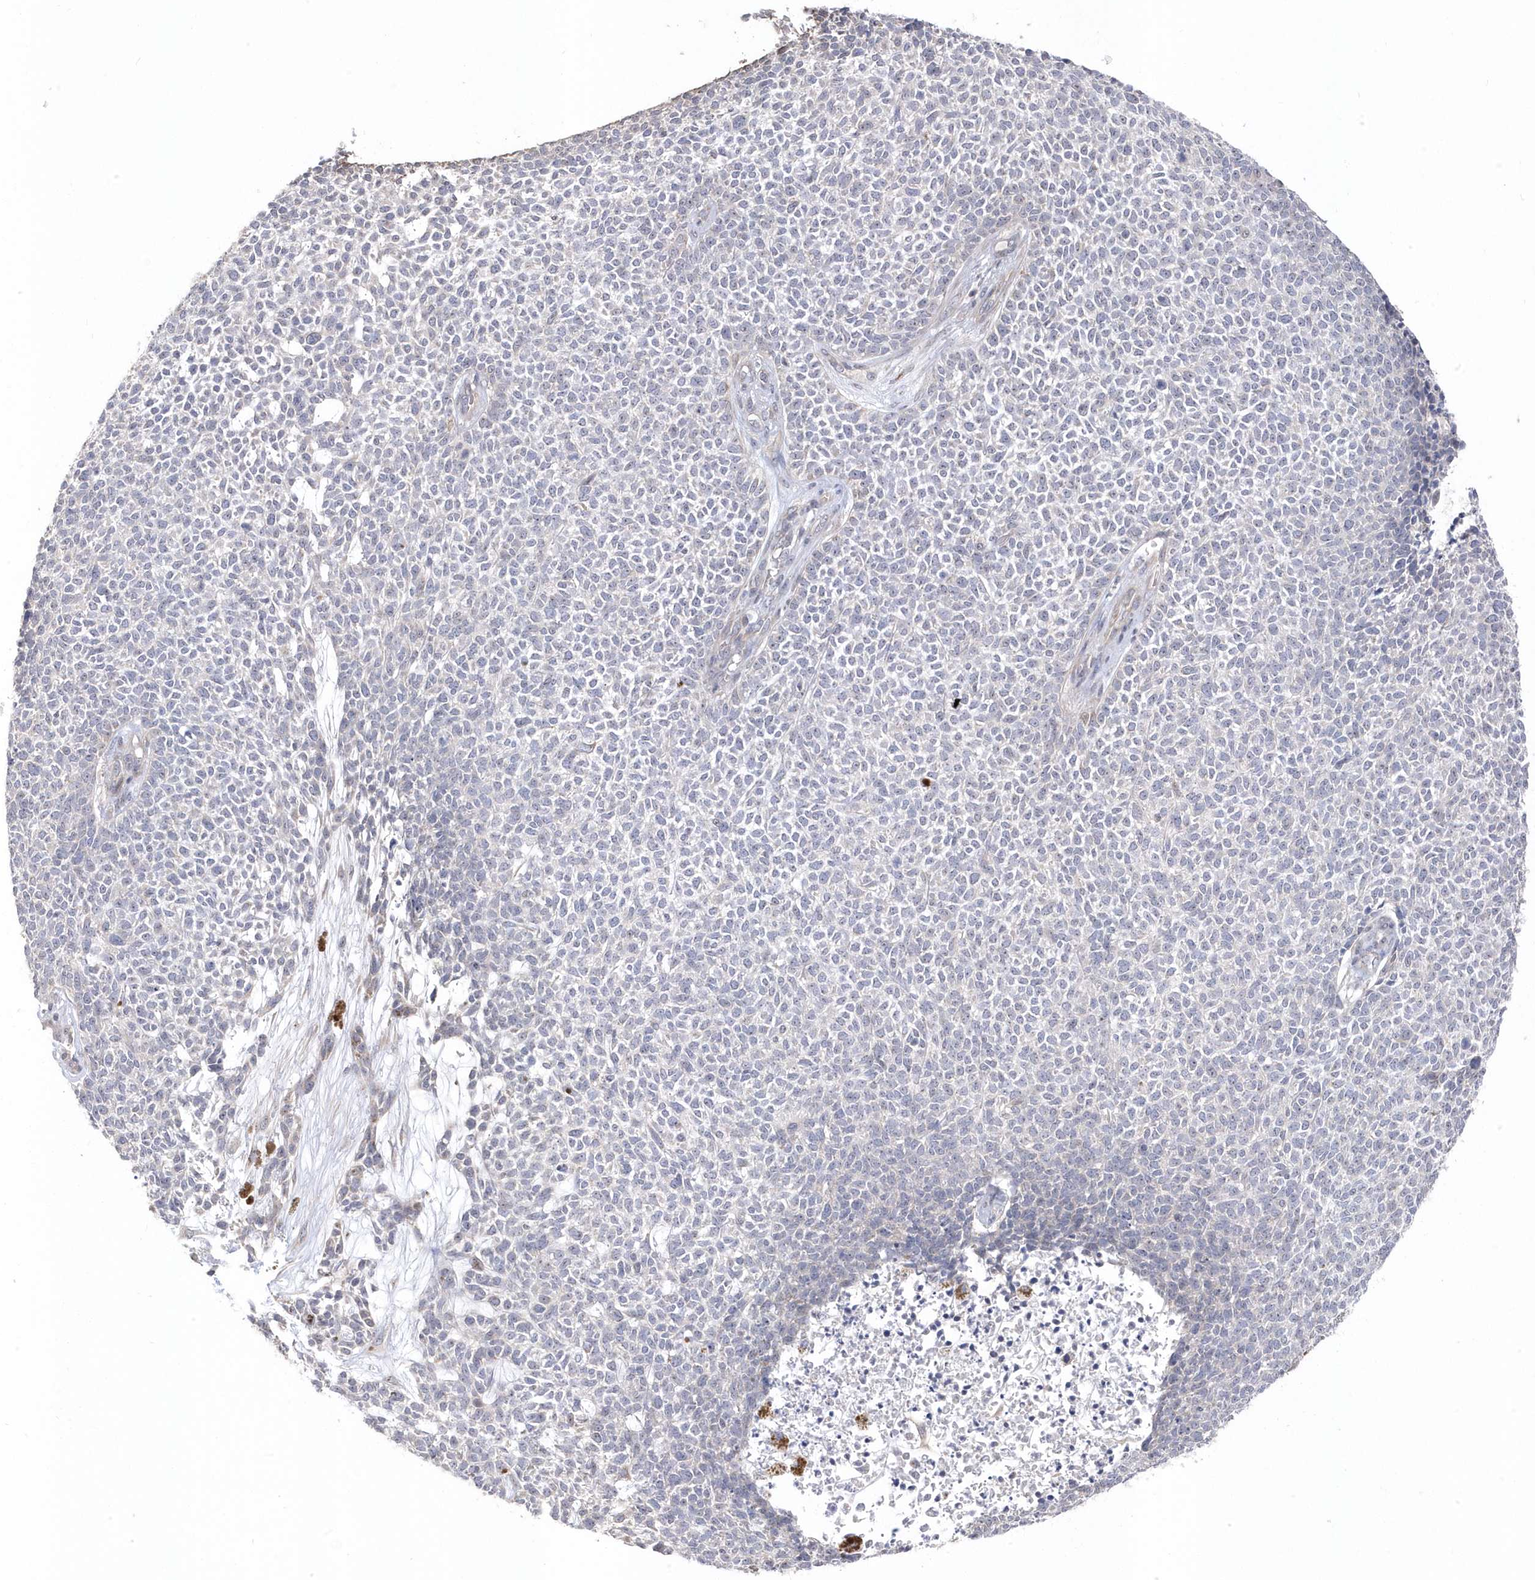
{"staining": {"intensity": "negative", "quantity": "none", "location": "none"}, "tissue": "skin cancer", "cell_type": "Tumor cells", "image_type": "cancer", "snomed": [{"axis": "morphology", "description": "Basal cell carcinoma"}, {"axis": "topography", "description": "Skin"}], "caption": "Immunohistochemistry micrograph of neoplastic tissue: skin cancer (basal cell carcinoma) stained with DAB (3,3'-diaminobenzidine) reveals no significant protein expression in tumor cells. (Brightfield microscopy of DAB (3,3'-diaminobenzidine) immunohistochemistry at high magnification).", "gene": "GTPBP6", "patient": {"sex": "female", "age": 84}}